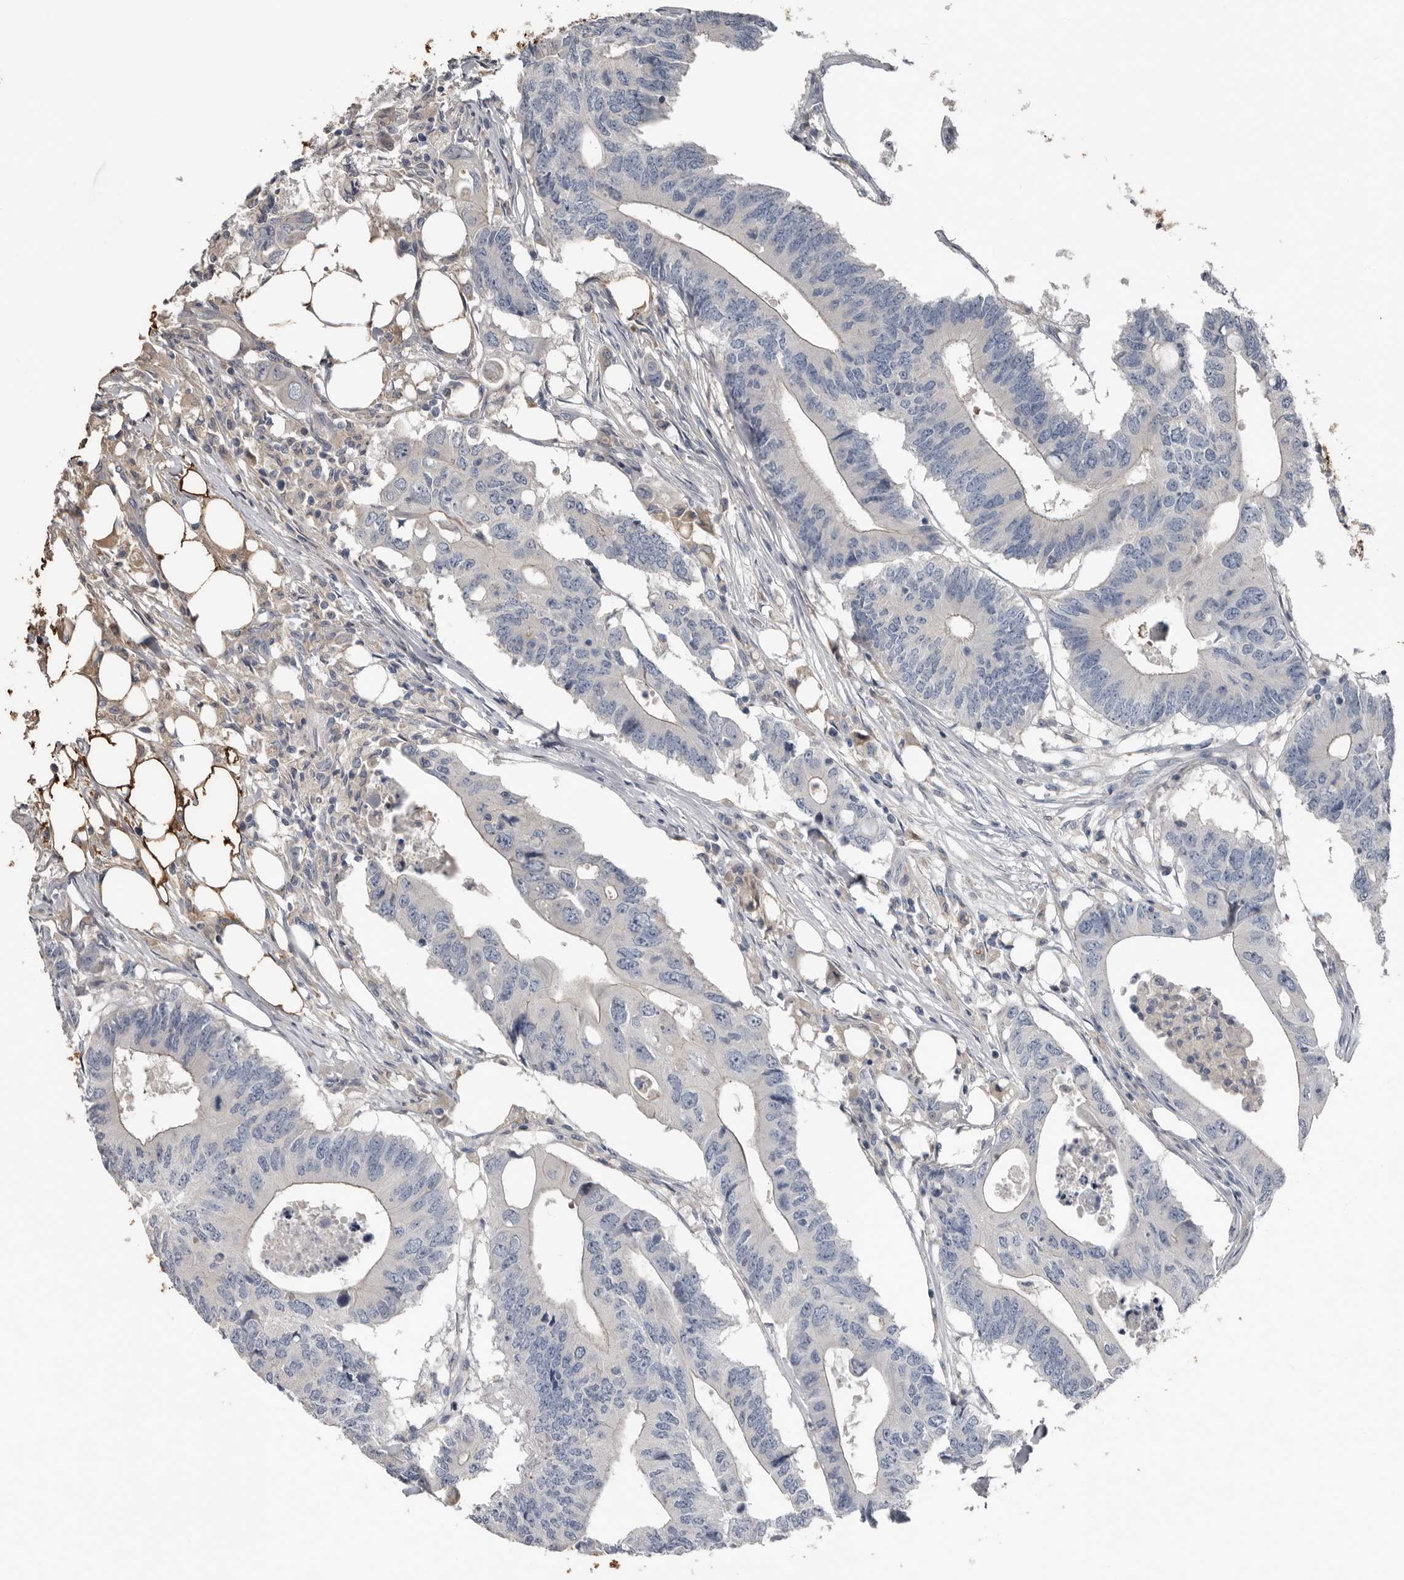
{"staining": {"intensity": "negative", "quantity": "none", "location": "none"}, "tissue": "colorectal cancer", "cell_type": "Tumor cells", "image_type": "cancer", "snomed": [{"axis": "morphology", "description": "Adenocarcinoma, NOS"}, {"axis": "topography", "description": "Colon"}], "caption": "There is no significant staining in tumor cells of colorectal adenocarcinoma.", "gene": "FABP7", "patient": {"sex": "male", "age": 71}}